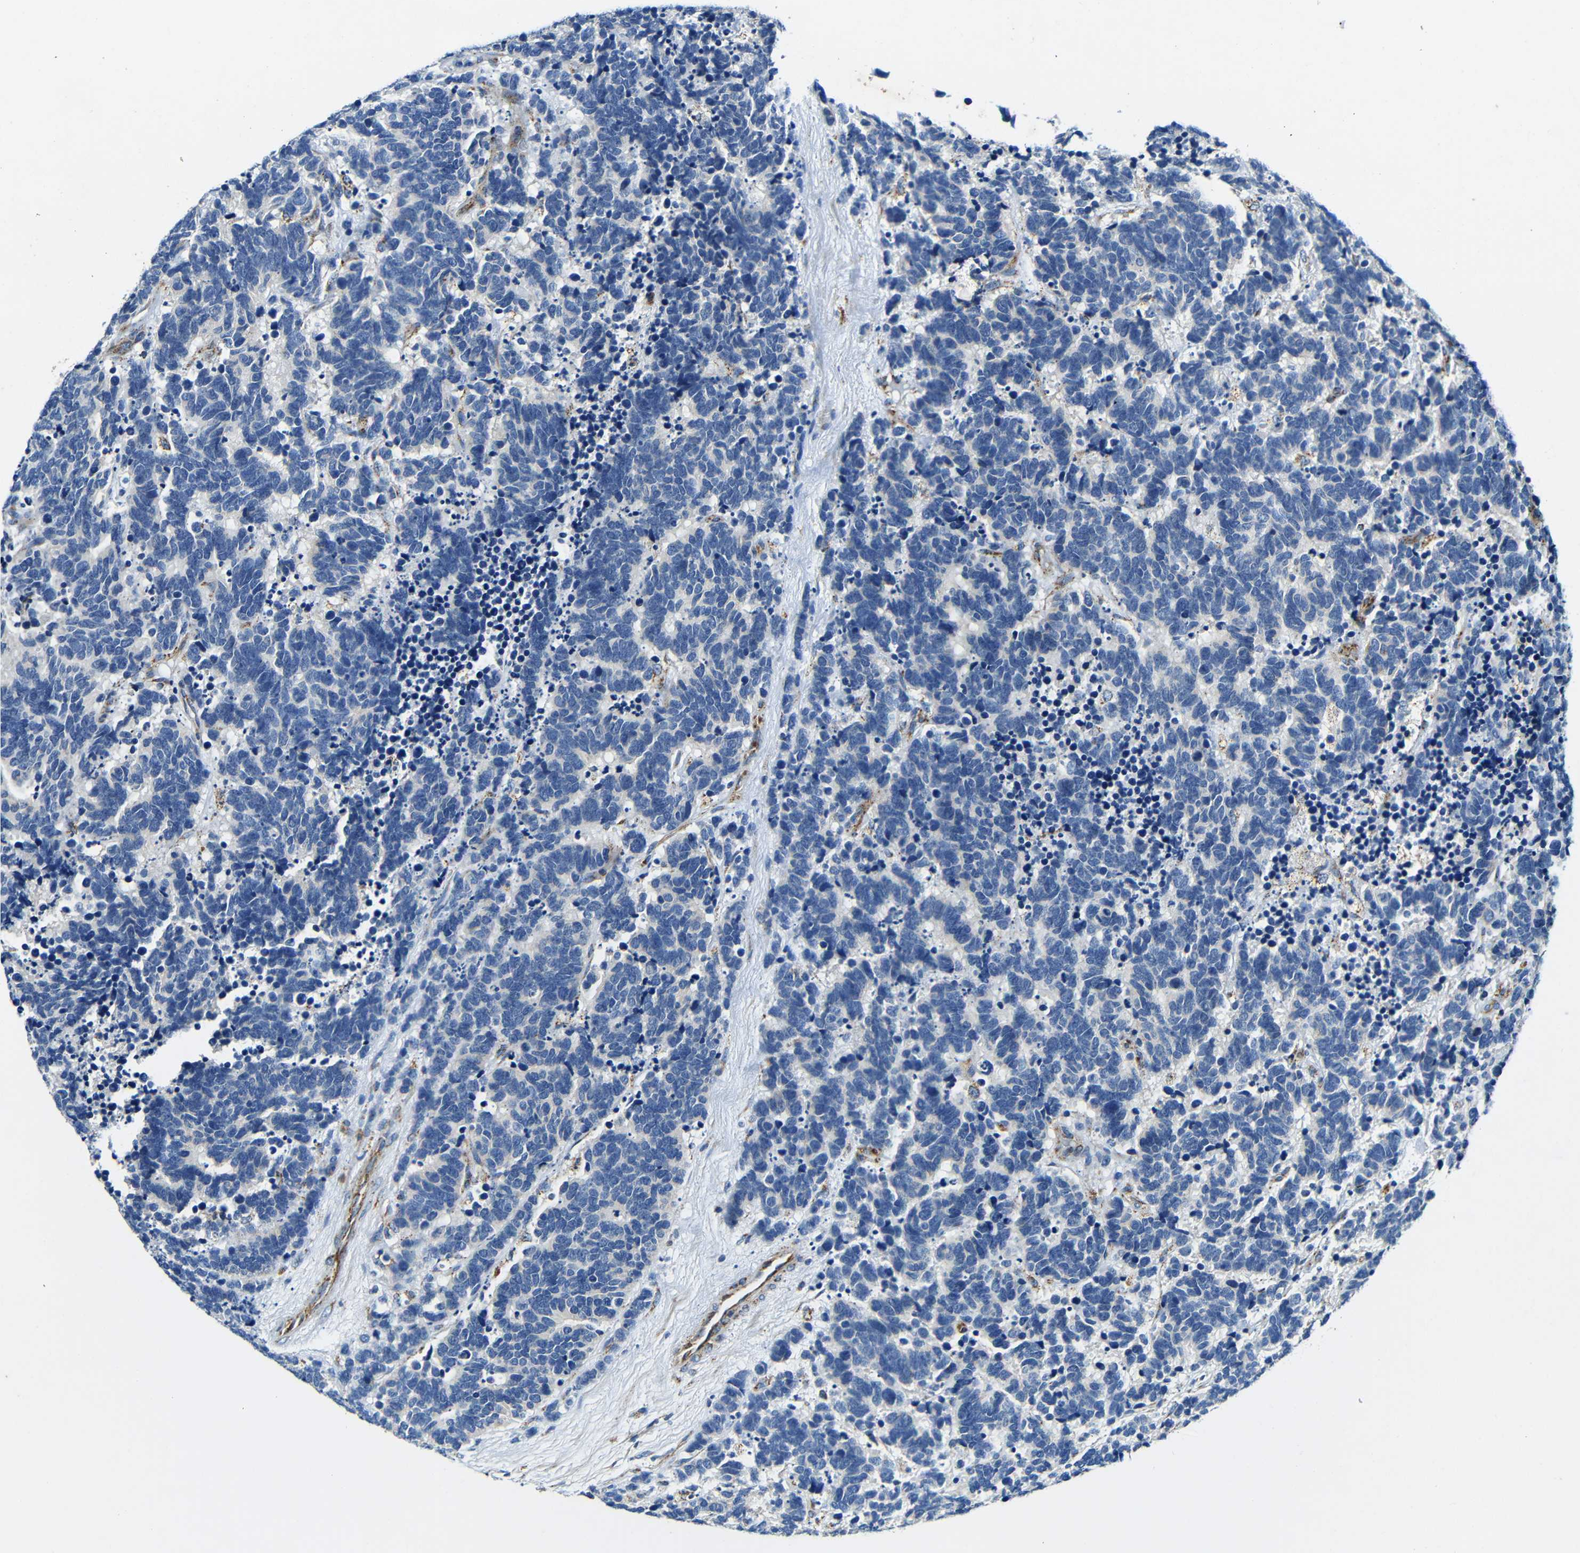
{"staining": {"intensity": "negative", "quantity": "none", "location": "none"}, "tissue": "carcinoid", "cell_type": "Tumor cells", "image_type": "cancer", "snomed": [{"axis": "morphology", "description": "Carcinoma, NOS"}, {"axis": "morphology", "description": "Carcinoid, malignant, NOS"}, {"axis": "topography", "description": "Urinary bladder"}], "caption": "Carcinoma was stained to show a protein in brown. There is no significant expression in tumor cells.", "gene": "GALNT18", "patient": {"sex": "male", "age": 57}}